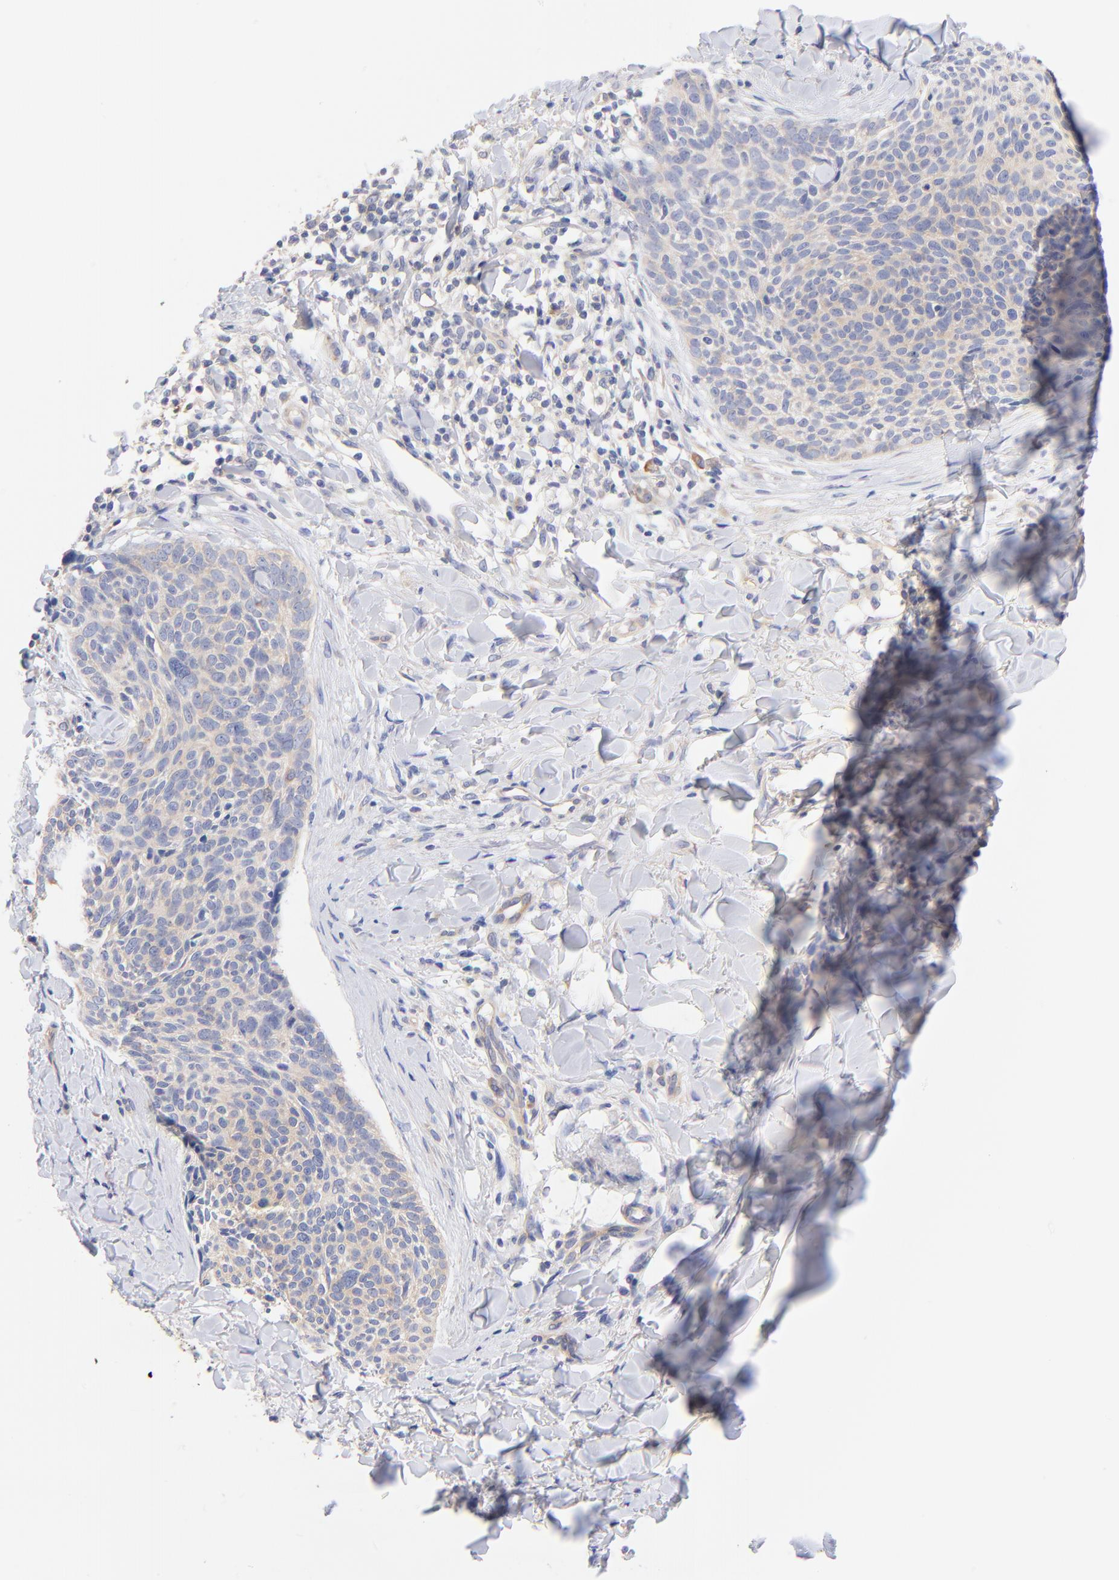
{"staining": {"intensity": "weak", "quantity": ">75%", "location": "cytoplasmic/membranous"}, "tissue": "skin cancer", "cell_type": "Tumor cells", "image_type": "cancer", "snomed": [{"axis": "morphology", "description": "Normal tissue, NOS"}, {"axis": "morphology", "description": "Basal cell carcinoma"}, {"axis": "topography", "description": "Skin"}], "caption": "Immunohistochemical staining of skin basal cell carcinoma exhibits low levels of weak cytoplasmic/membranous protein positivity in approximately >75% of tumor cells.", "gene": "TNFRSF13C", "patient": {"sex": "female", "age": 57}}